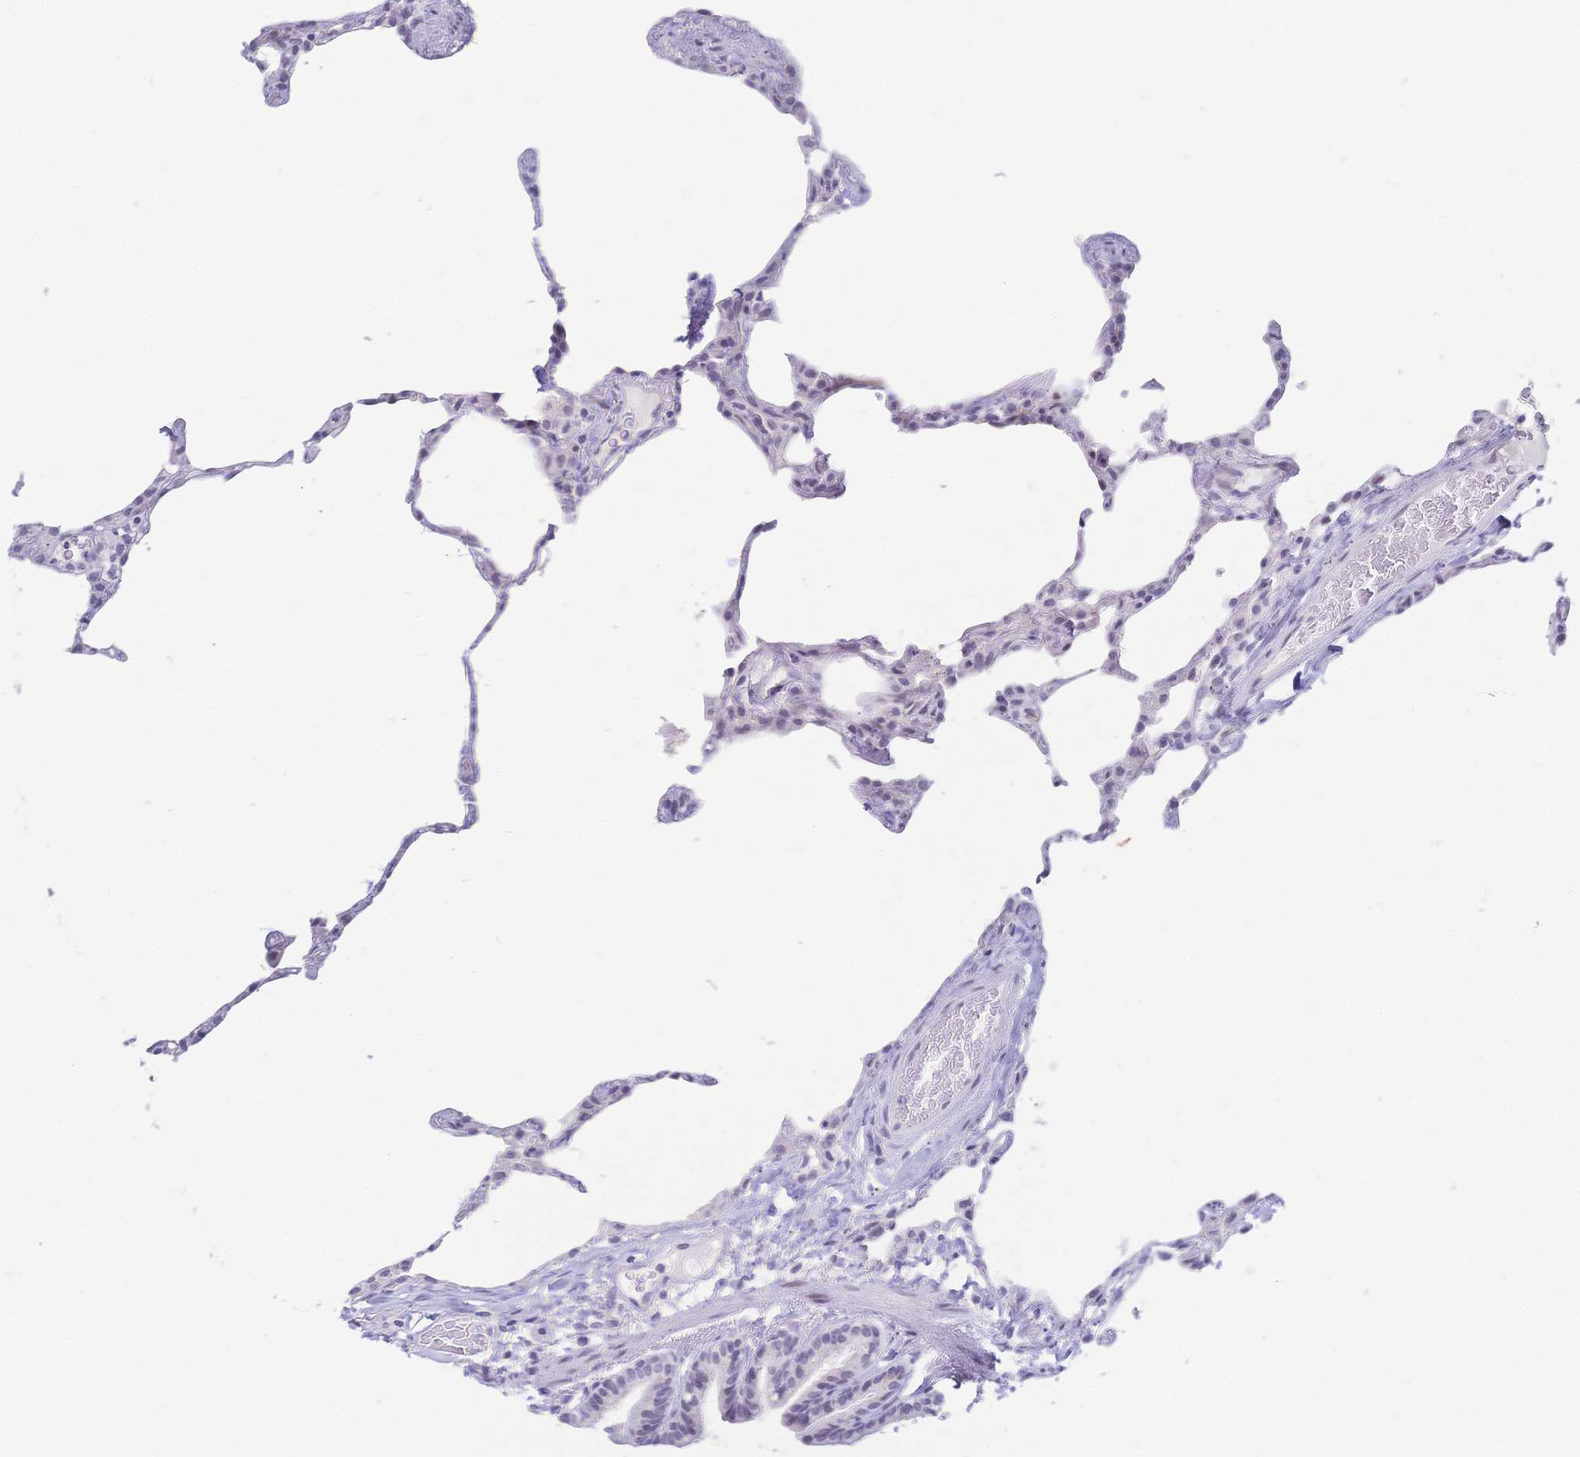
{"staining": {"intensity": "negative", "quantity": "none", "location": "none"}, "tissue": "lung", "cell_type": "Alveolar cells", "image_type": "normal", "snomed": [{"axis": "morphology", "description": "Normal tissue, NOS"}, {"axis": "topography", "description": "Lung"}], "caption": "Human lung stained for a protein using immunohistochemistry (IHC) exhibits no positivity in alveolar cells.", "gene": "CR2", "patient": {"sex": "female", "age": 57}}